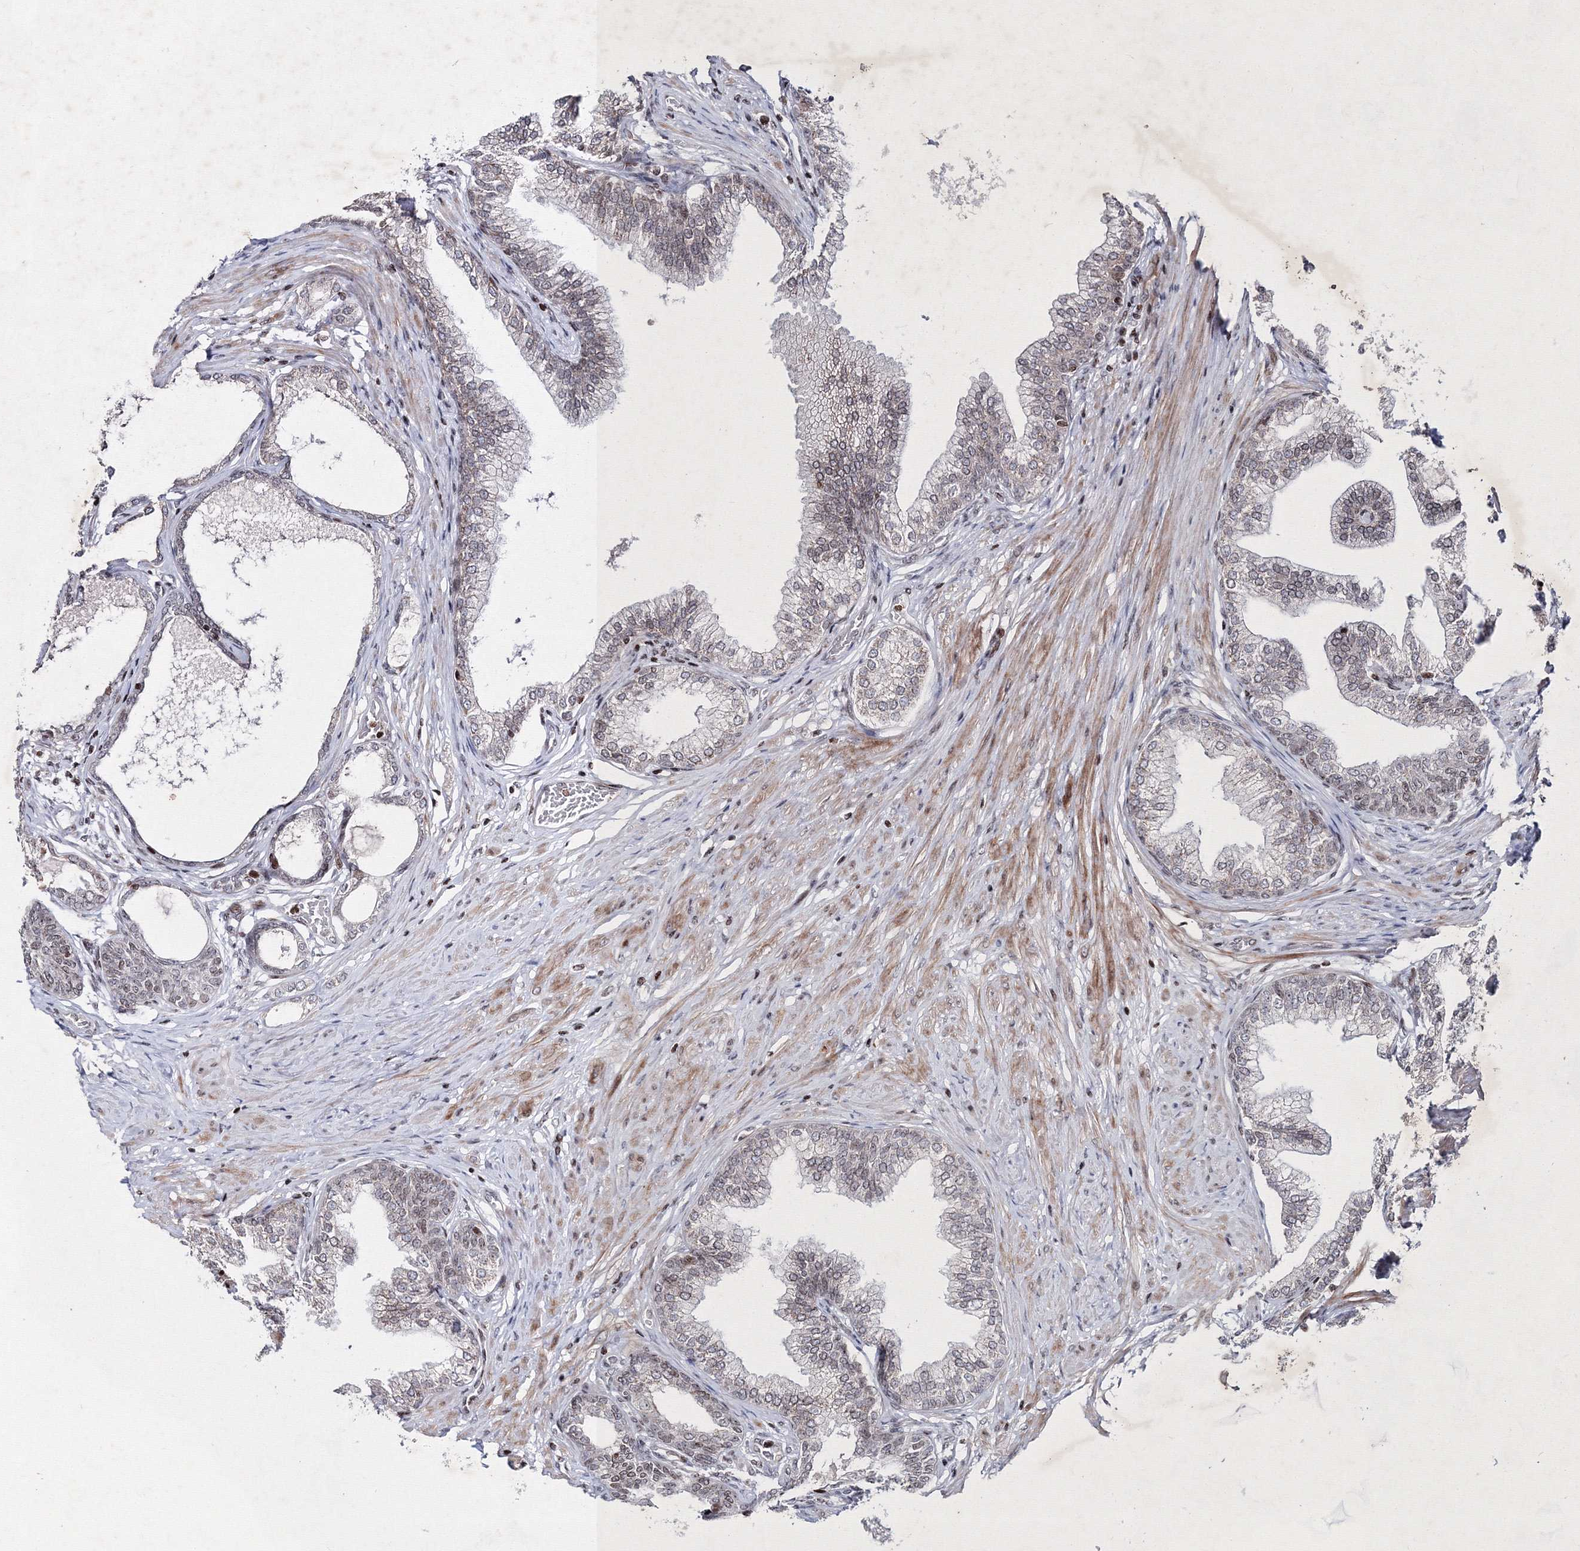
{"staining": {"intensity": "weak", "quantity": "<25%", "location": "nuclear"}, "tissue": "prostate", "cell_type": "Glandular cells", "image_type": "normal", "snomed": [{"axis": "morphology", "description": "Normal tissue, NOS"}, {"axis": "morphology", "description": "Urothelial carcinoma, Low grade"}, {"axis": "topography", "description": "Urinary bladder"}, {"axis": "topography", "description": "Prostate"}], "caption": "Immunohistochemical staining of unremarkable prostate shows no significant positivity in glandular cells.", "gene": "SMIM29", "patient": {"sex": "male", "age": 60}}